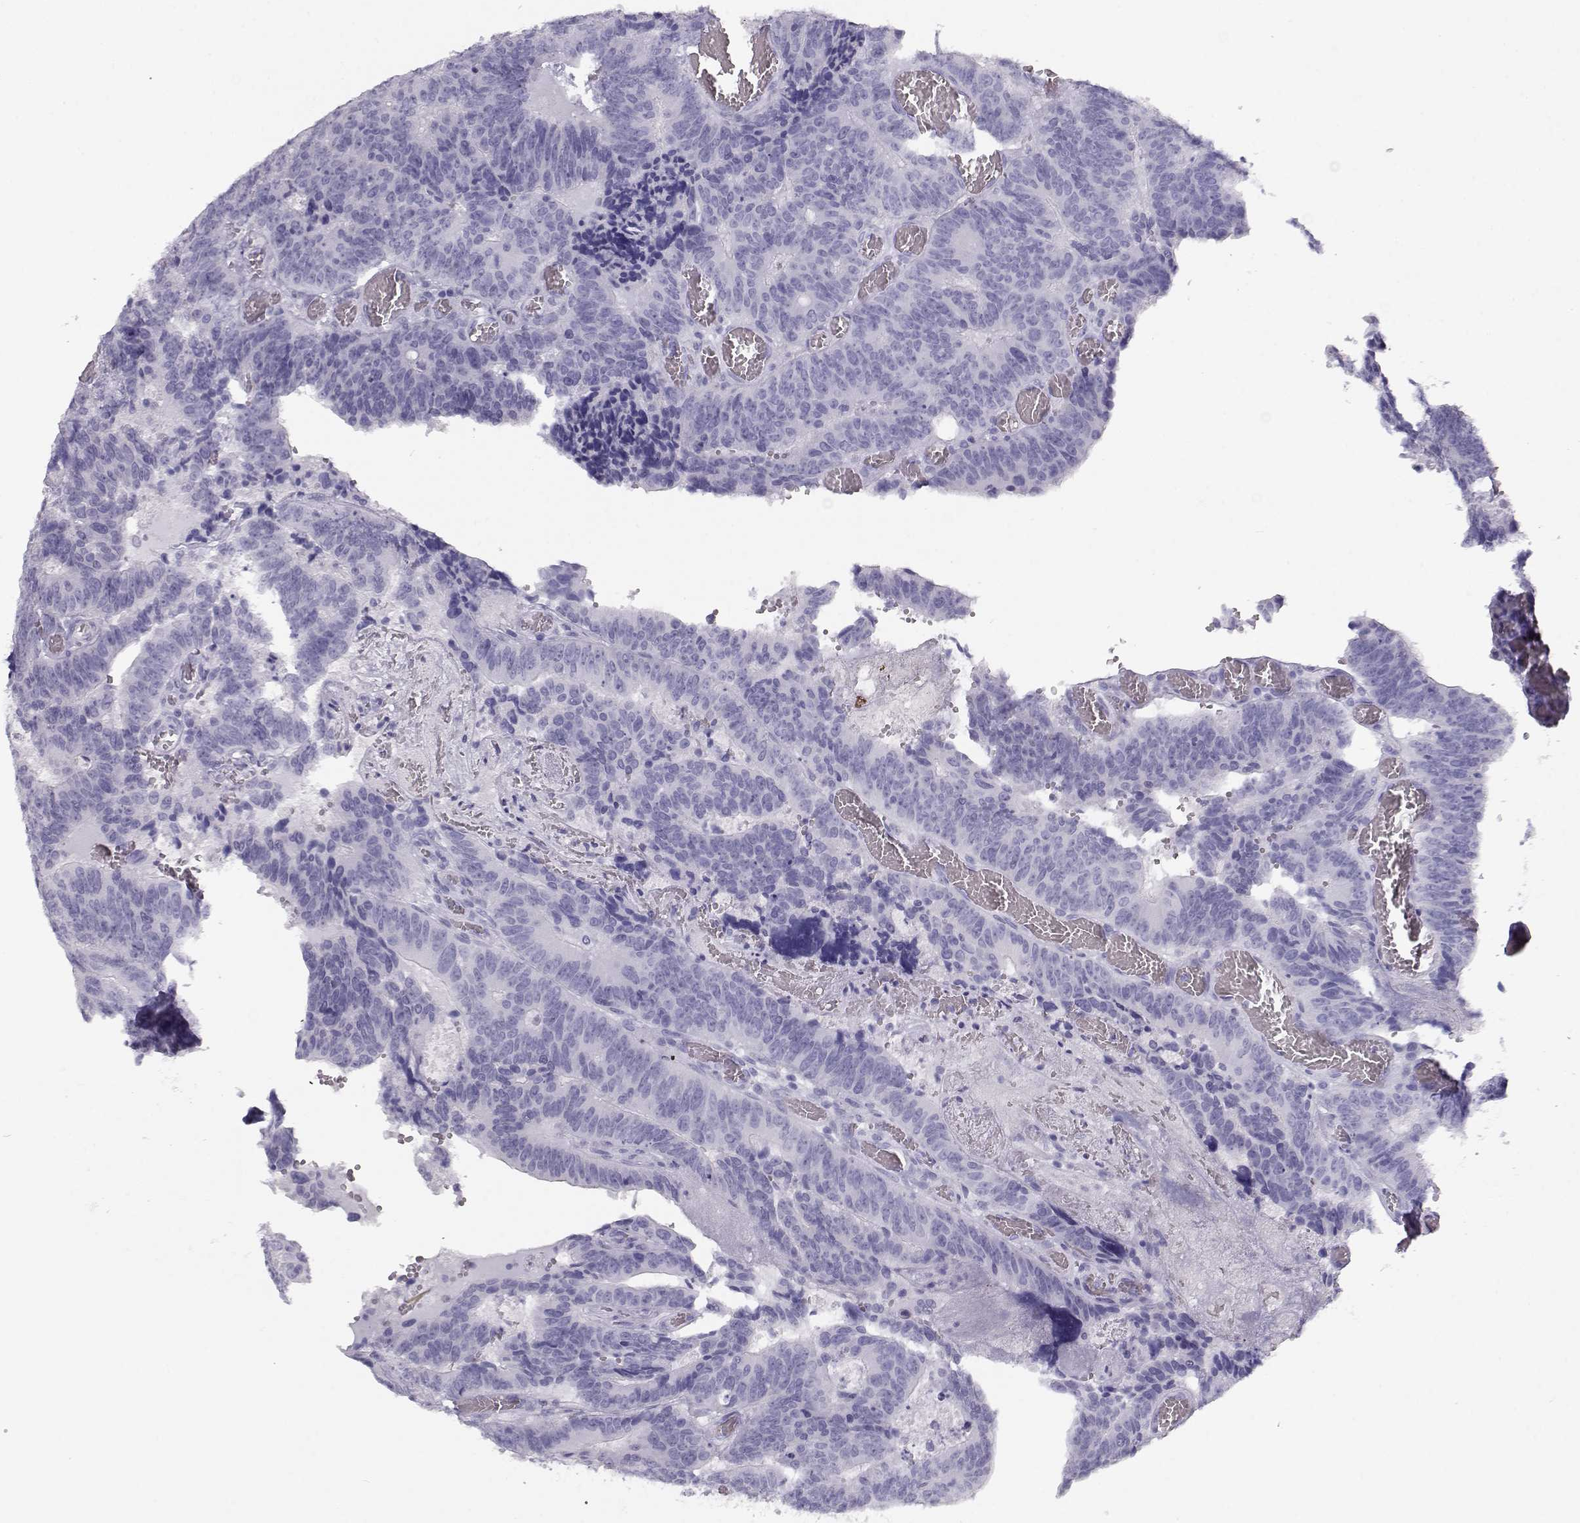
{"staining": {"intensity": "negative", "quantity": "none", "location": "none"}, "tissue": "colorectal cancer", "cell_type": "Tumor cells", "image_type": "cancer", "snomed": [{"axis": "morphology", "description": "Adenocarcinoma, NOS"}, {"axis": "topography", "description": "Colon"}], "caption": "This is an immunohistochemistry histopathology image of human colorectal cancer (adenocarcinoma). There is no expression in tumor cells.", "gene": "TKTL1", "patient": {"sex": "female", "age": 82}}